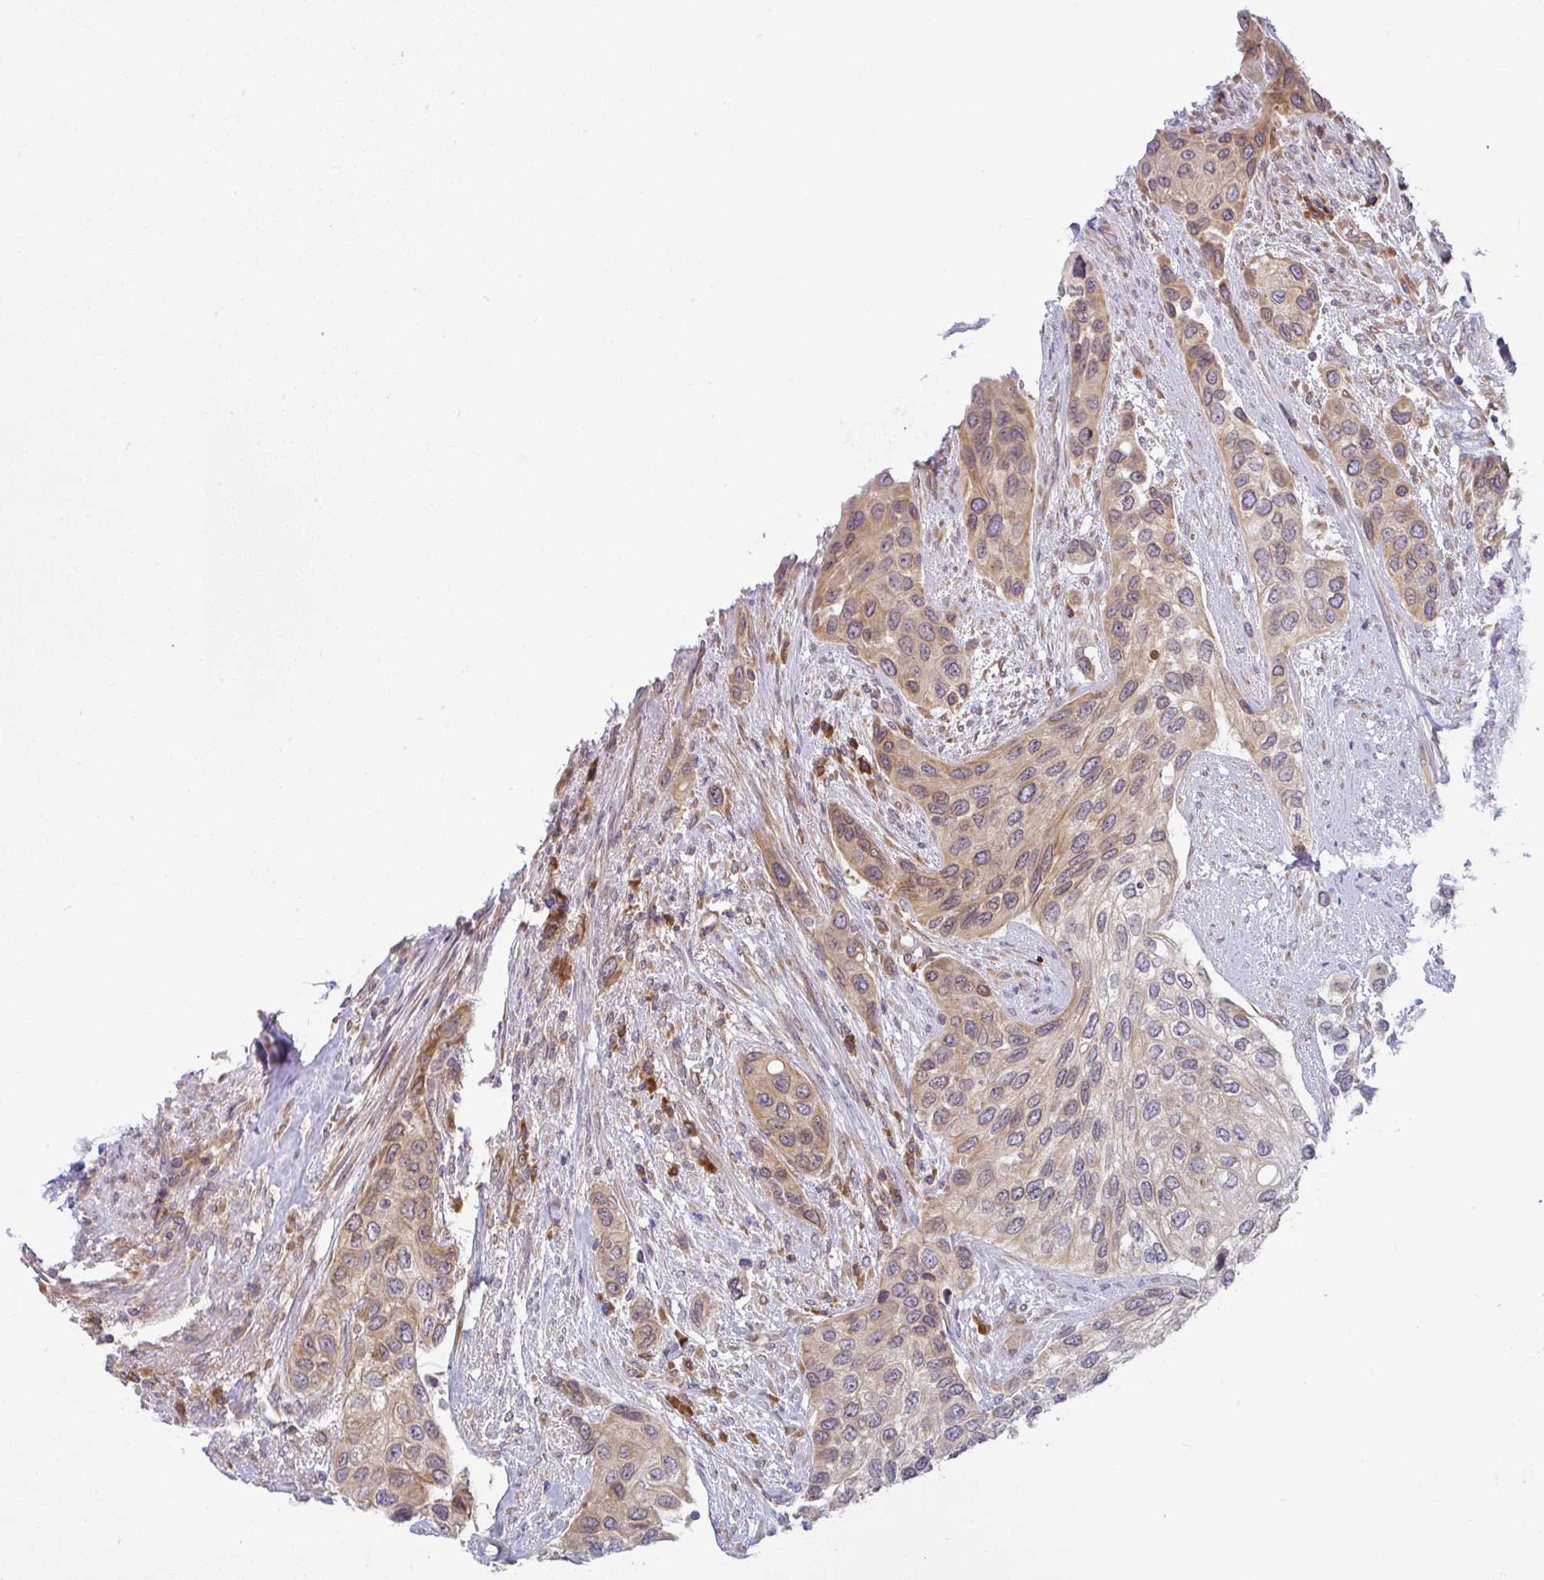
{"staining": {"intensity": "weak", "quantity": ">75%", "location": "cytoplasmic/membranous"}, "tissue": "urothelial cancer", "cell_type": "Tumor cells", "image_type": "cancer", "snomed": [{"axis": "morphology", "description": "Normal tissue, NOS"}, {"axis": "morphology", "description": "Urothelial carcinoma, High grade"}, {"axis": "topography", "description": "Vascular tissue"}, {"axis": "topography", "description": "Urinary bladder"}], "caption": "Protein staining shows weak cytoplasmic/membranous positivity in about >75% of tumor cells in urothelial carcinoma (high-grade).", "gene": "DERL2", "patient": {"sex": "female", "age": 56}}